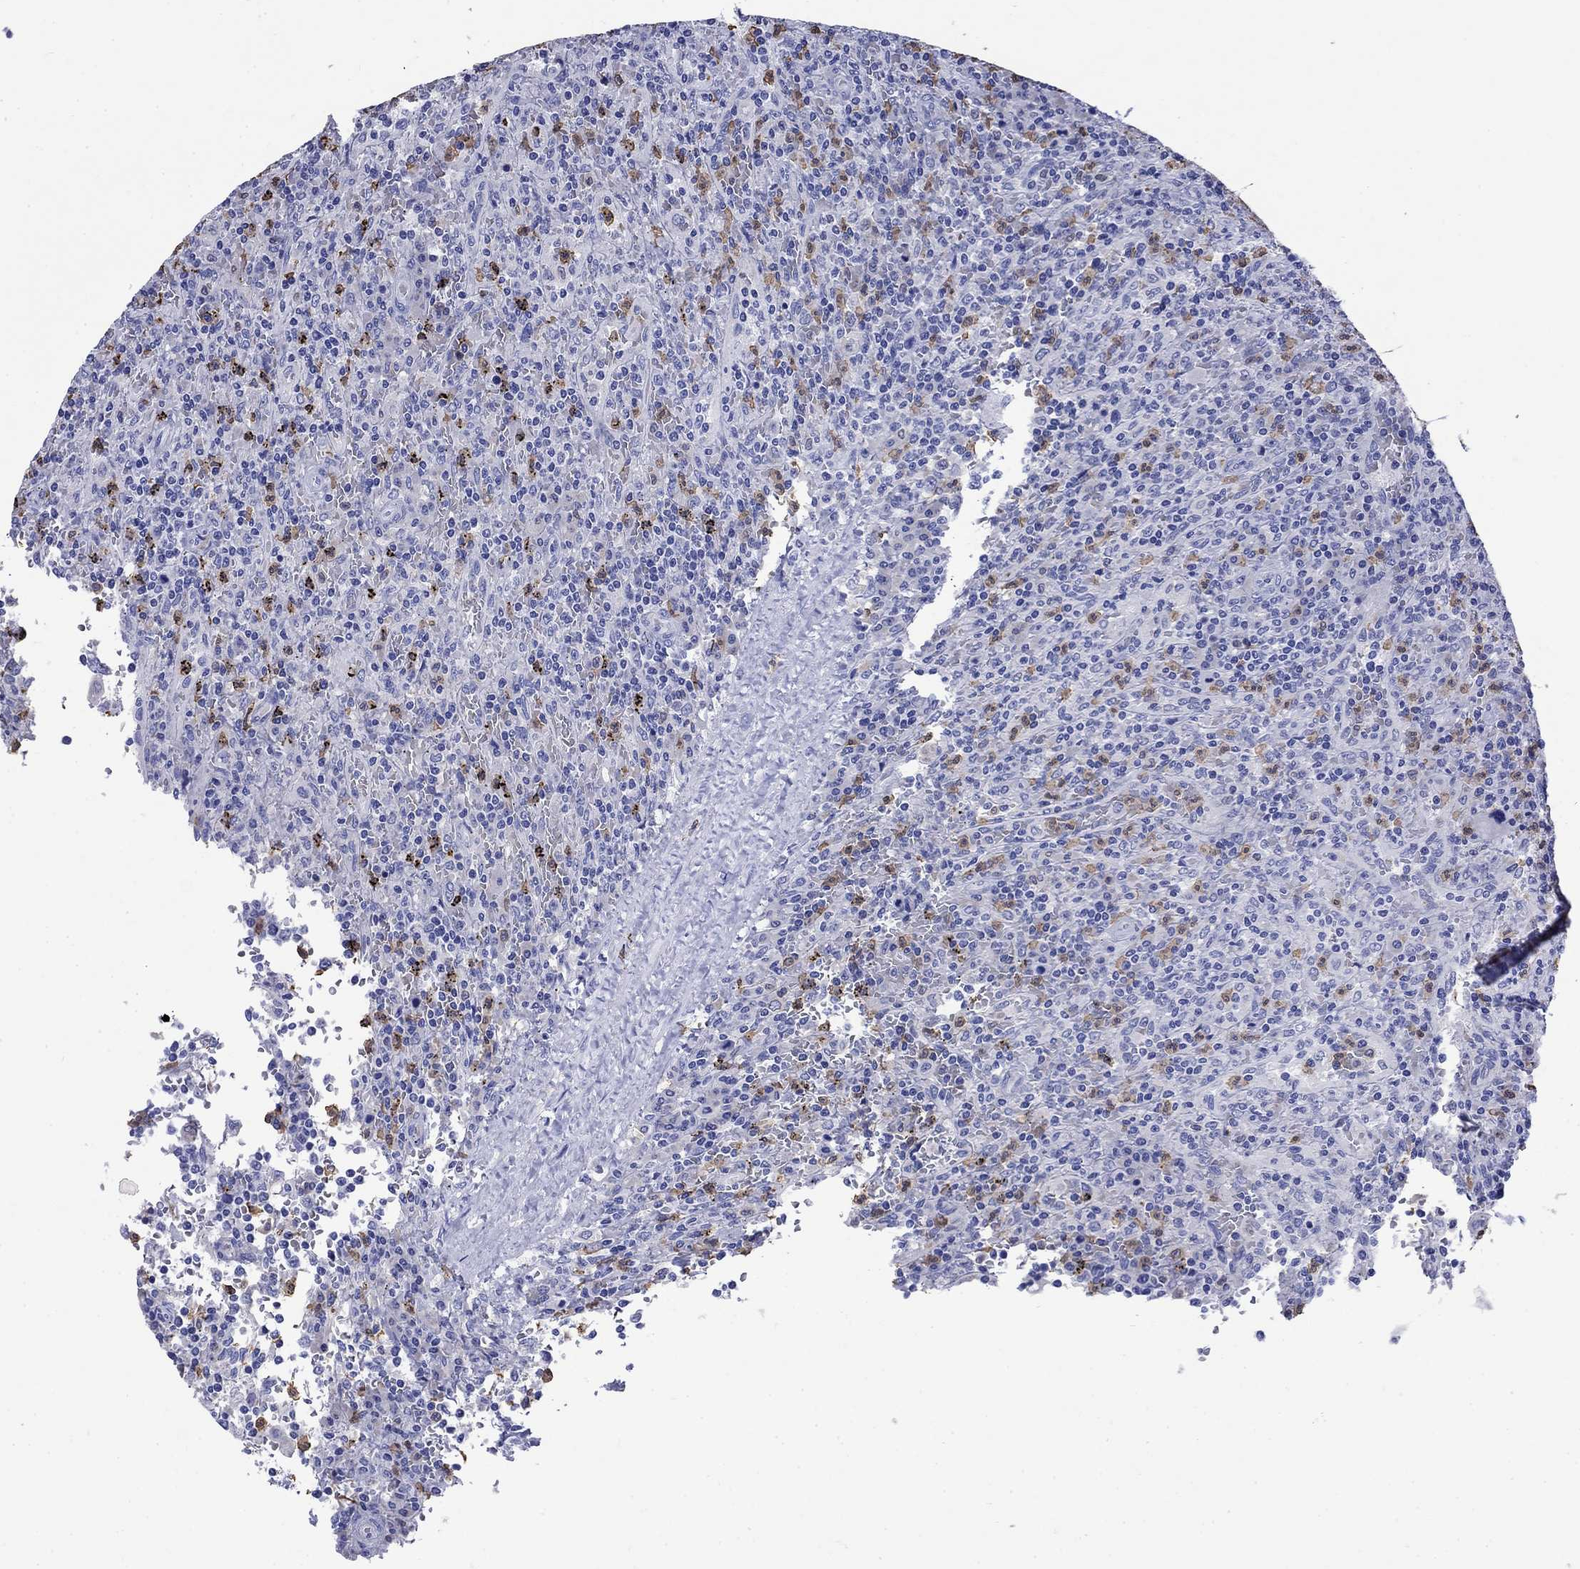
{"staining": {"intensity": "negative", "quantity": "none", "location": "none"}, "tissue": "lymphoma", "cell_type": "Tumor cells", "image_type": "cancer", "snomed": [{"axis": "morphology", "description": "Malignant lymphoma, non-Hodgkin's type, Low grade"}, {"axis": "topography", "description": "Spleen"}], "caption": "Protein analysis of low-grade malignant lymphoma, non-Hodgkin's type exhibits no significant positivity in tumor cells.", "gene": "TFR2", "patient": {"sex": "male", "age": 62}}